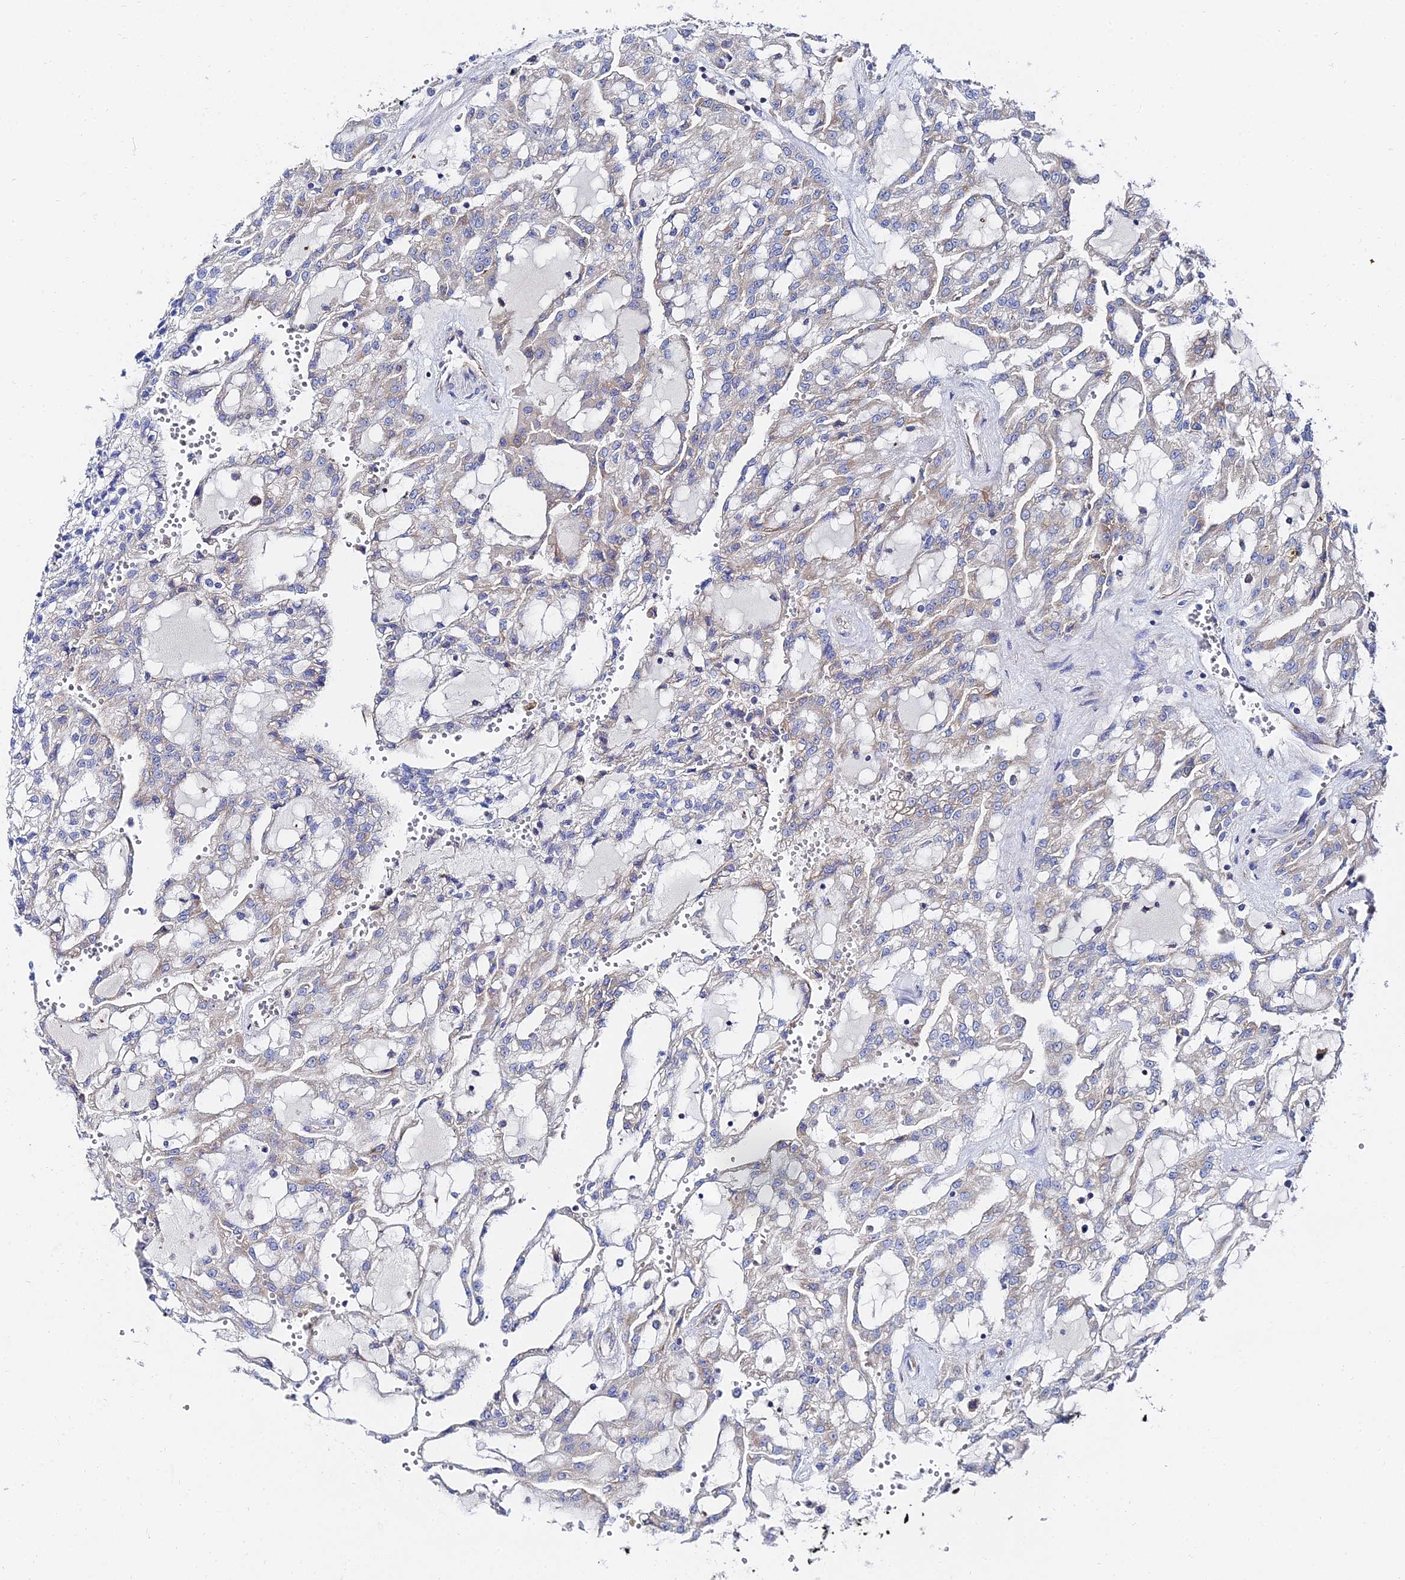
{"staining": {"intensity": "weak", "quantity": "<25%", "location": "cytoplasmic/membranous"}, "tissue": "renal cancer", "cell_type": "Tumor cells", "image_type": "cancer", "snomed": [{"axis": "morphology", "description": "Adenocarcinoma, NOS"}, {"axis": "topography", "description": "Kidney"}], "caption": "A histopathology image of human renal adenocarcinoma is negative for staining in tumor cells.", "gene": "PTTG1", "patient": {"sex": "male", "age": 63}}